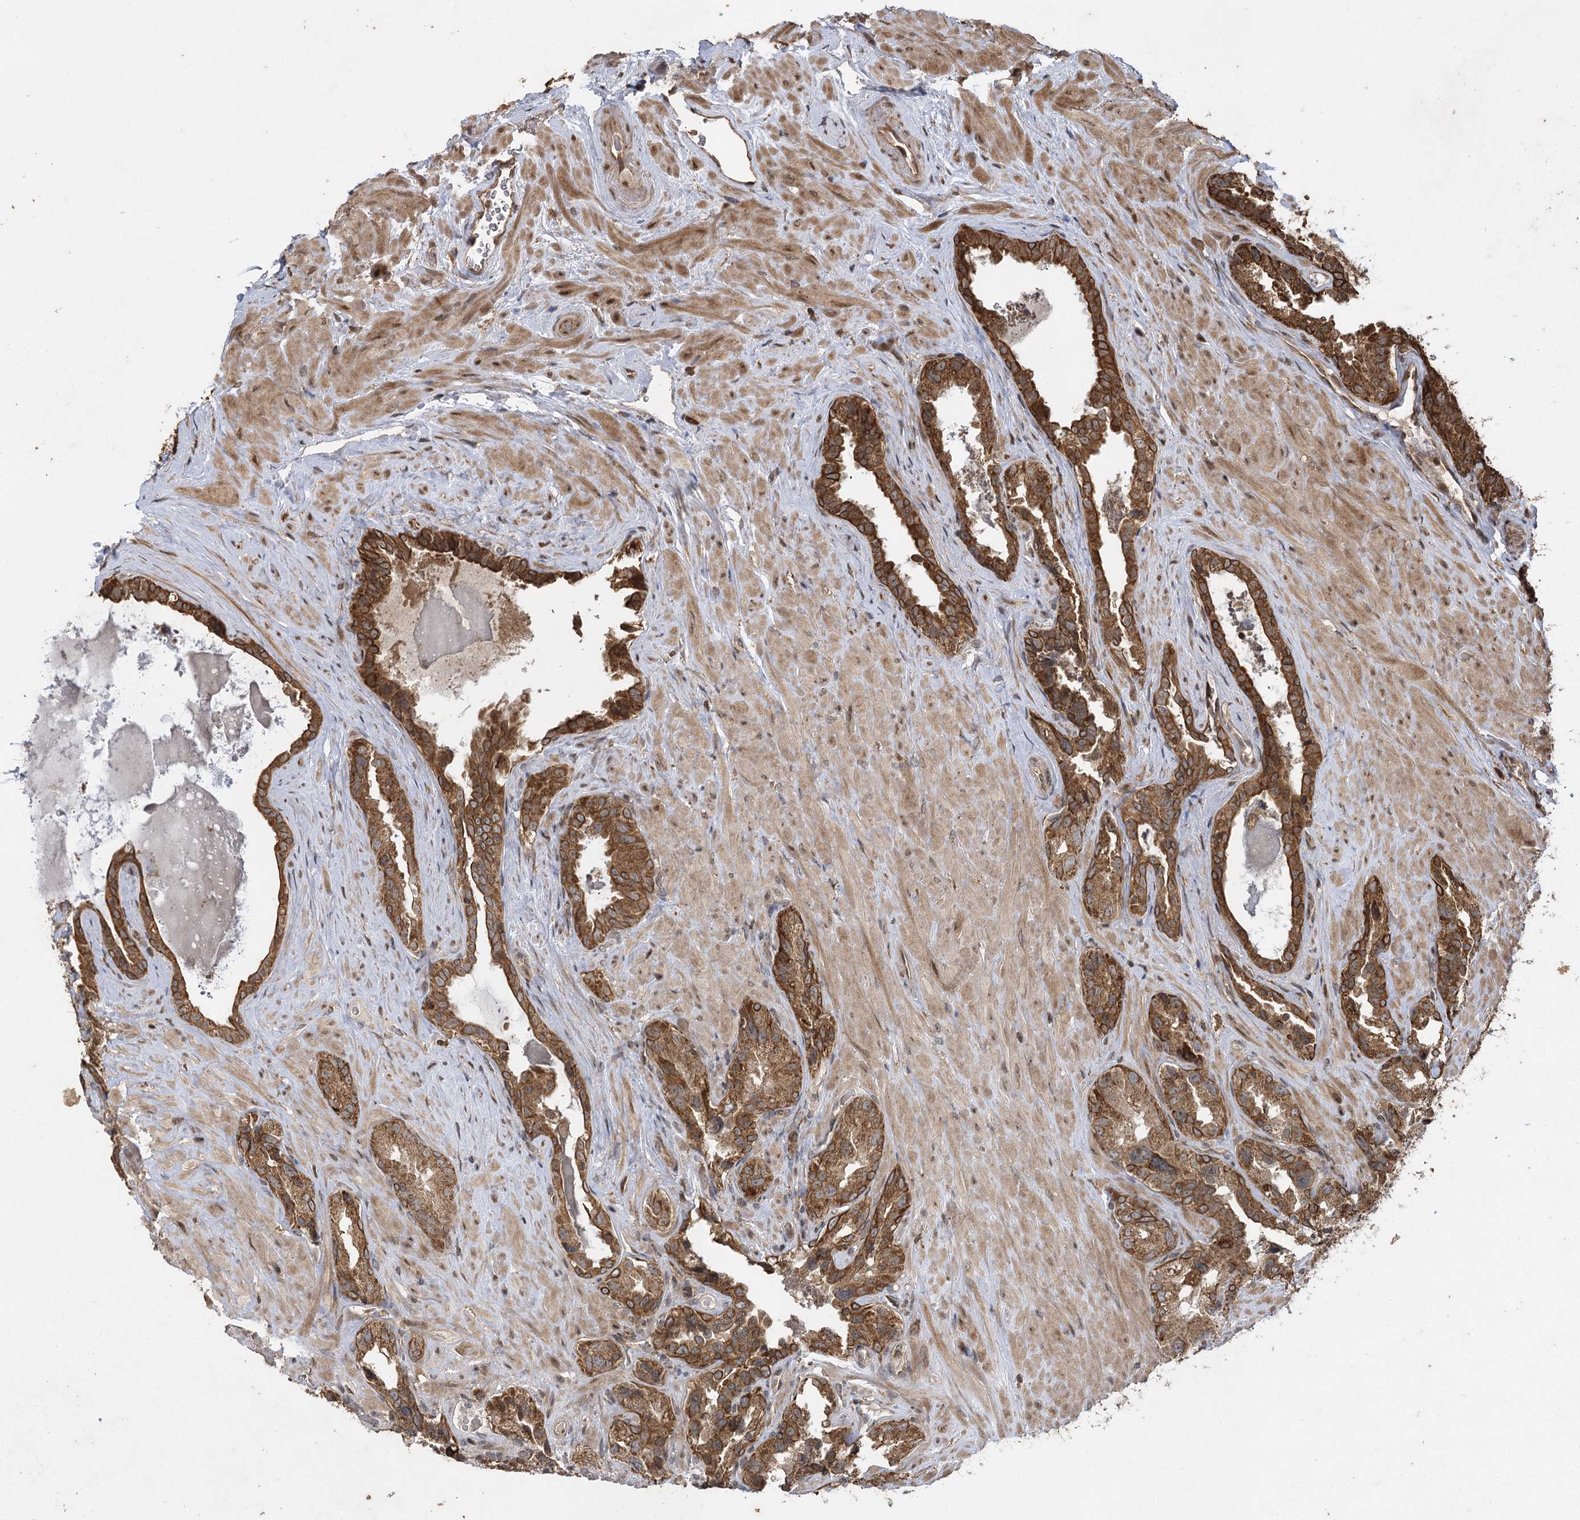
{"staining": {"intensity": "strong", "quantity": "25%-75%", "location": "cytoplasmic/membranous"}, "tissue": "seminal vesicle", "cell_type": "Glandular cells", "image_type": "normal", "snomed": [{"axis": "morphology", "description": "Normal tissue, NOS"}, {"axis": "topography", "description": "Seminal veicle"}, {"axis": "topography", "description": "Peripheral nerve tissue"}], "caption": "This histopathology image demonstrates immunohistochemistry (IHC) staining of benign seminal vesicle, with high strong cytoplasmic/membranous staining in about 25%-75% of glandular cells.", "gene": "IL11RA", "patient": {"sex": "male", "age": 67}}